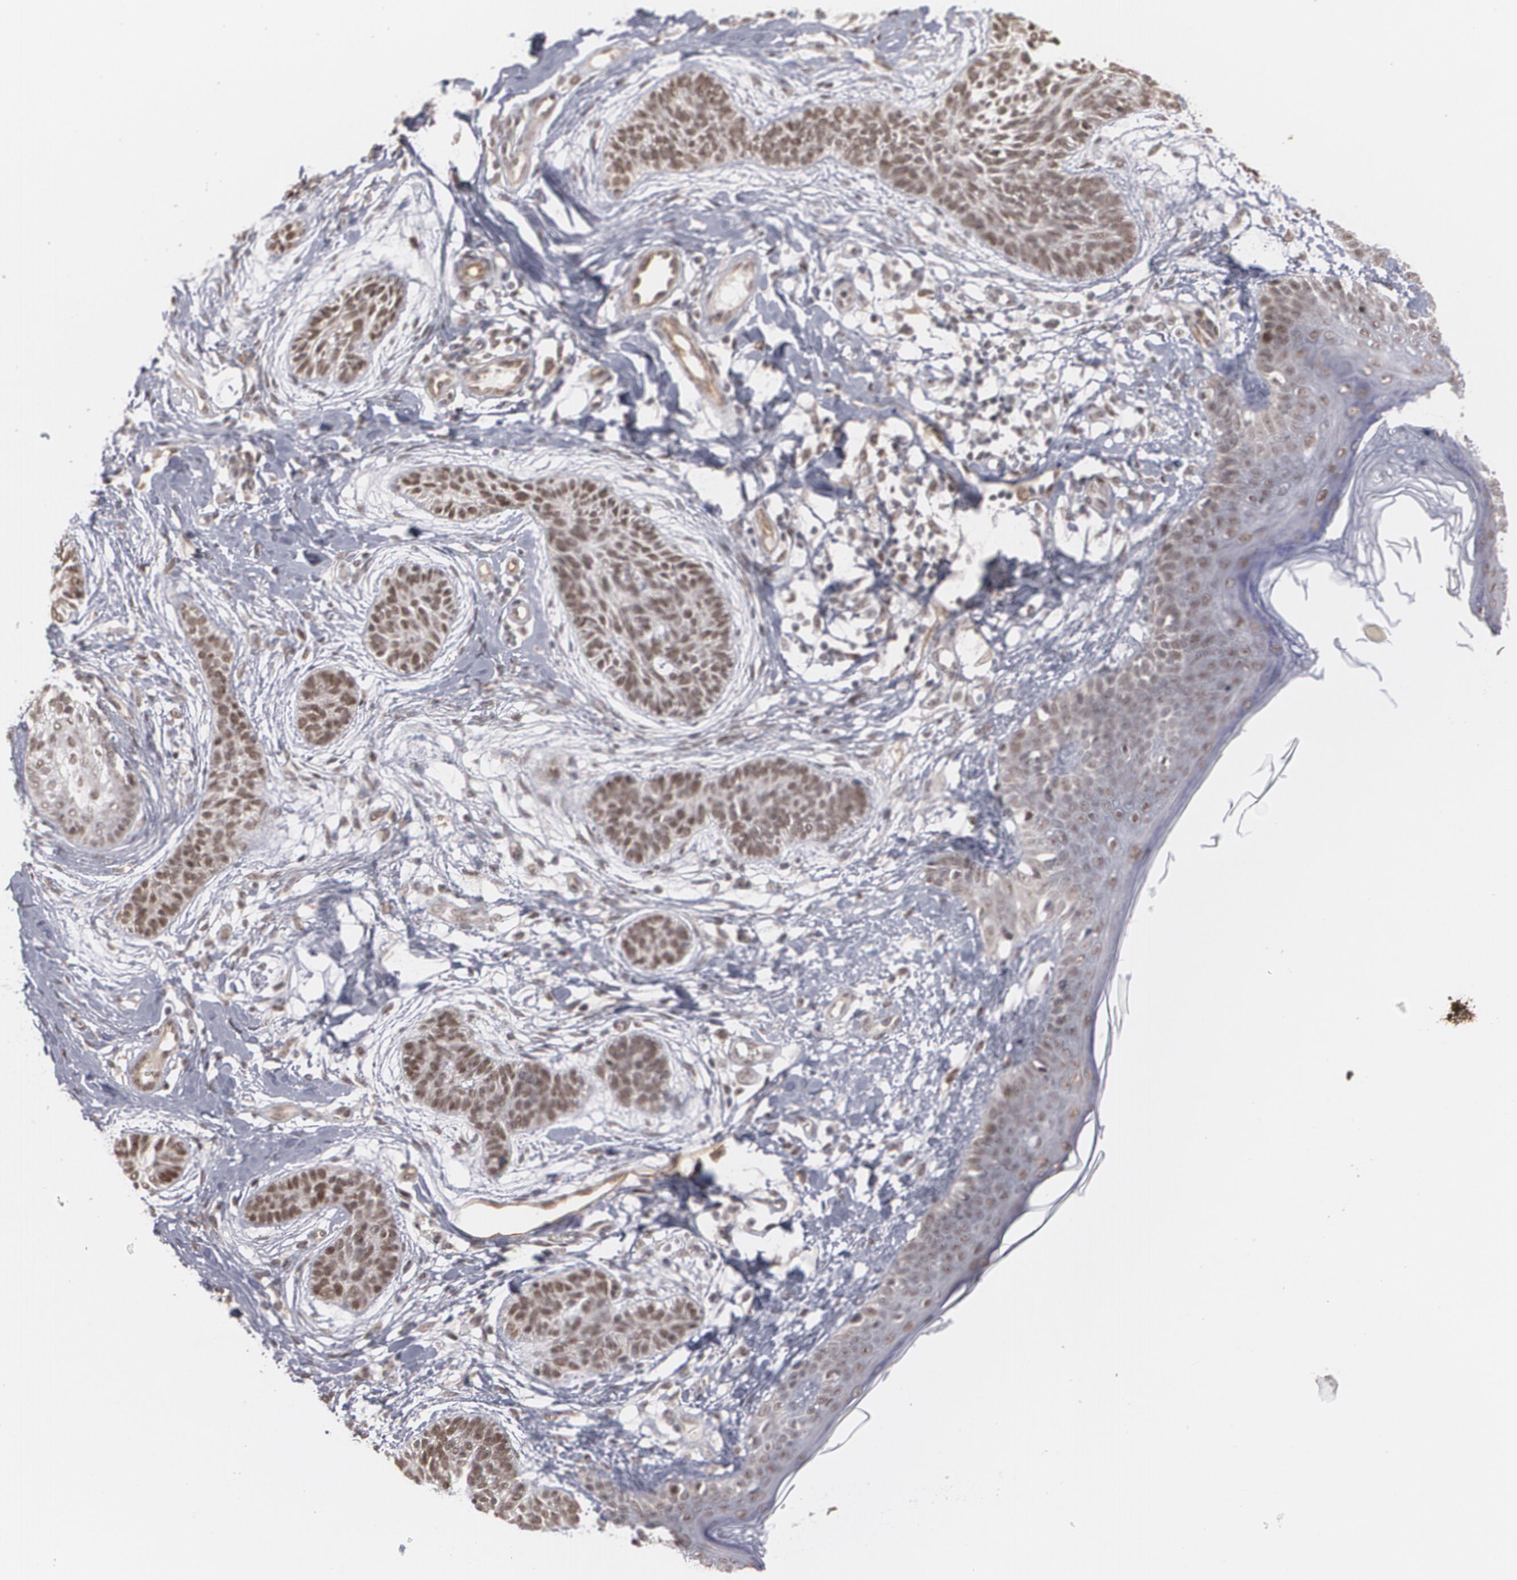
{"staining": {"intensity": "moderate", "quantity": ">75%", "location": "nuclear"}, "tissue": "skin cancer", "cell_type": "Tumor cells", "image_type": "cancer", "snomed": [{"axis": "morphology", "description": "Normal tissue, NOS"}, {"axis": "morphology", "description": "Basal cell carcinoma"}, {"axis": "topography", "description": "Skin"}], "caption": "Skin basal cell carcinoma stained with a brown dye demonstrates moderate nuclear positive staining in about >75% of tumor cells.", "gene": "ZNF75A", "patient": {"sex": "male", "age": 63}}